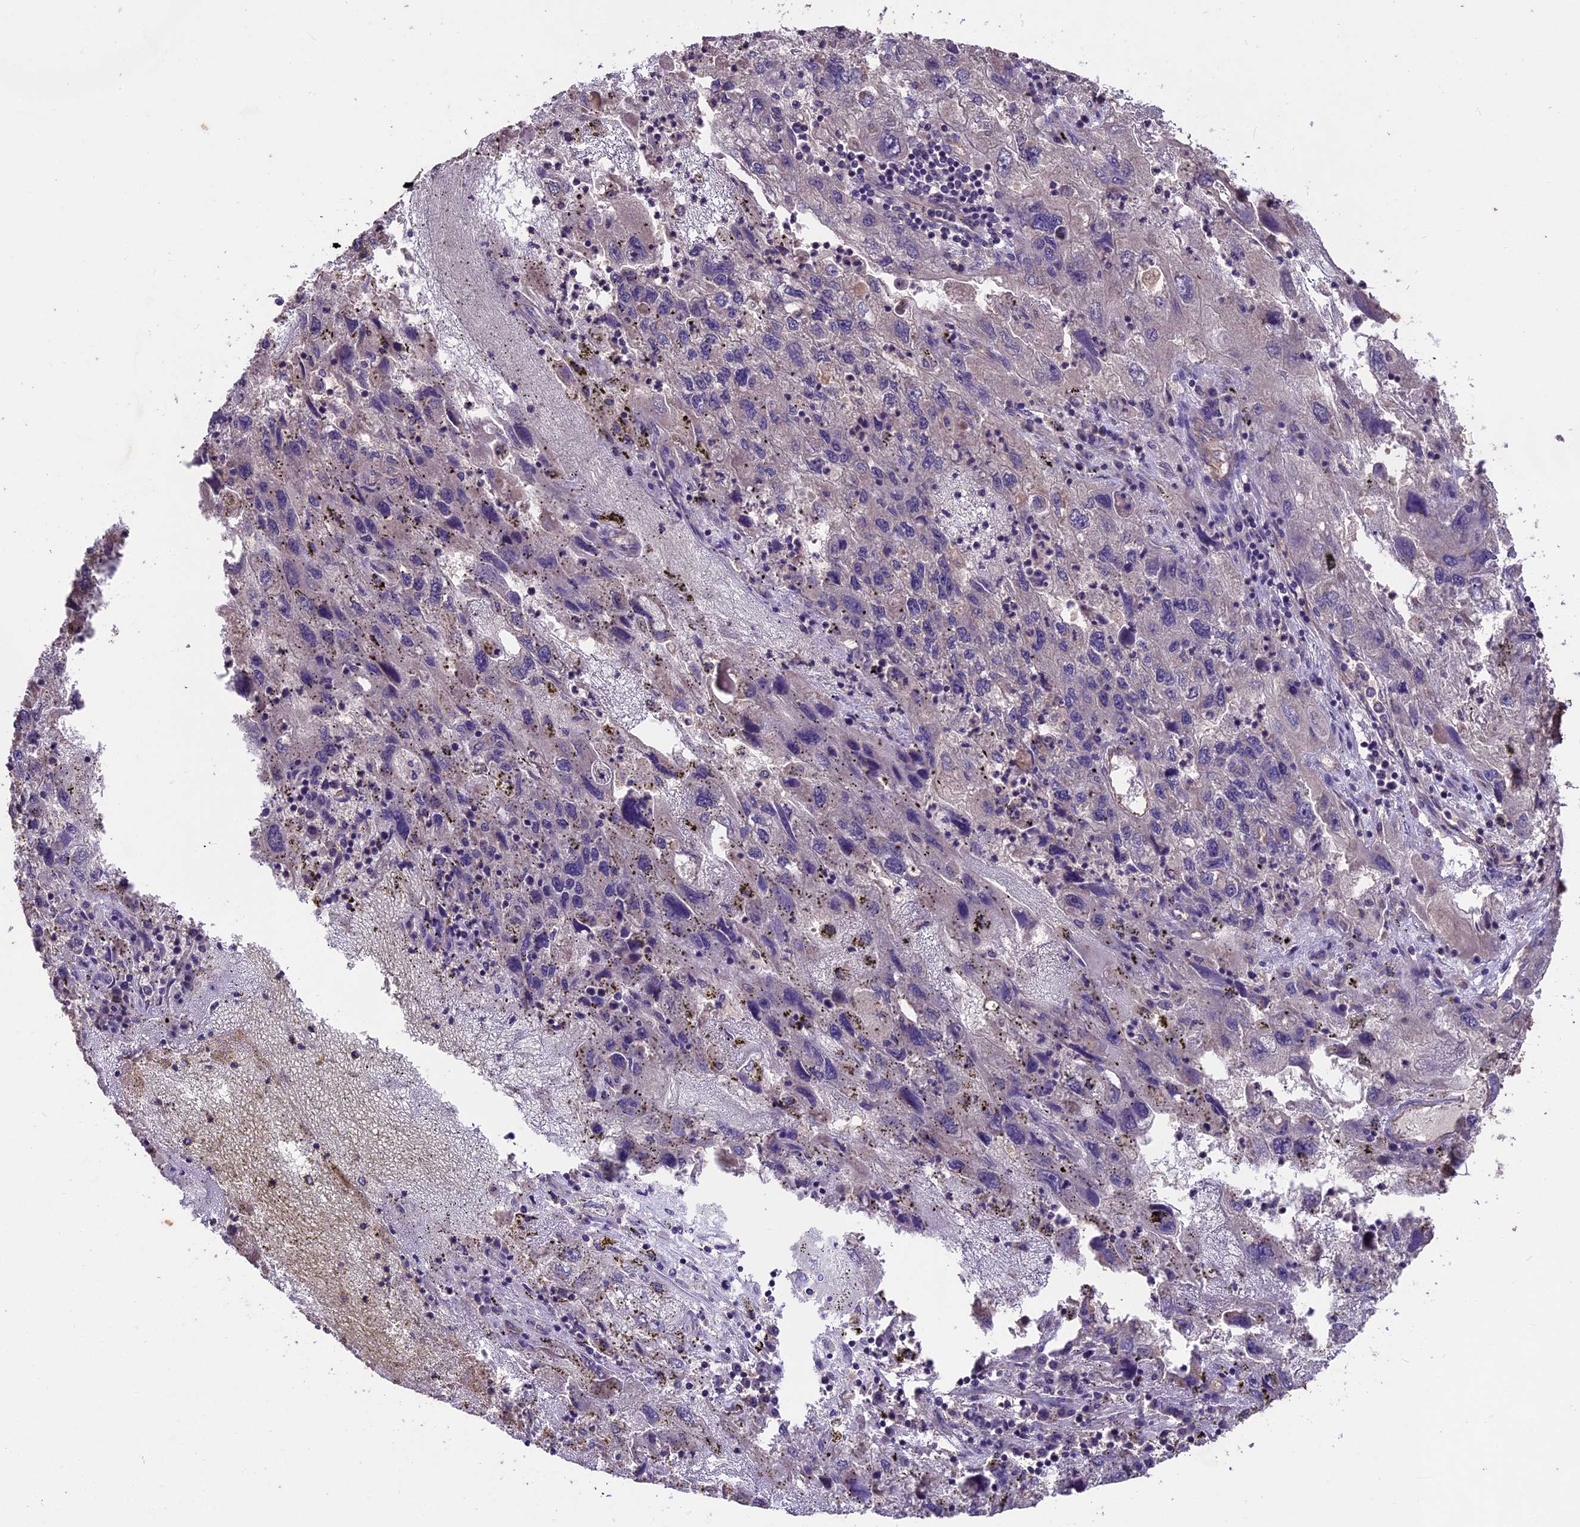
{"staining": {"intensity": "negative", "quantity": "none", "location": "none"}, "tissue": "endometrial cancer", "cell_type": "Tumor cells", "image_type": "cancer", "snomed": [{"axis": "morphology", "description": "Adenocarcinoma, NOS"}, {"axis": "topography", "description": "Endometrium"}], "caption": "Human endometrial adenocarcinoma stained for a protein using immunohistochemistry displays no positivity in tumor cells.", "gene": "TTLL10", "patient": {"sex": "female", "age": 49}}